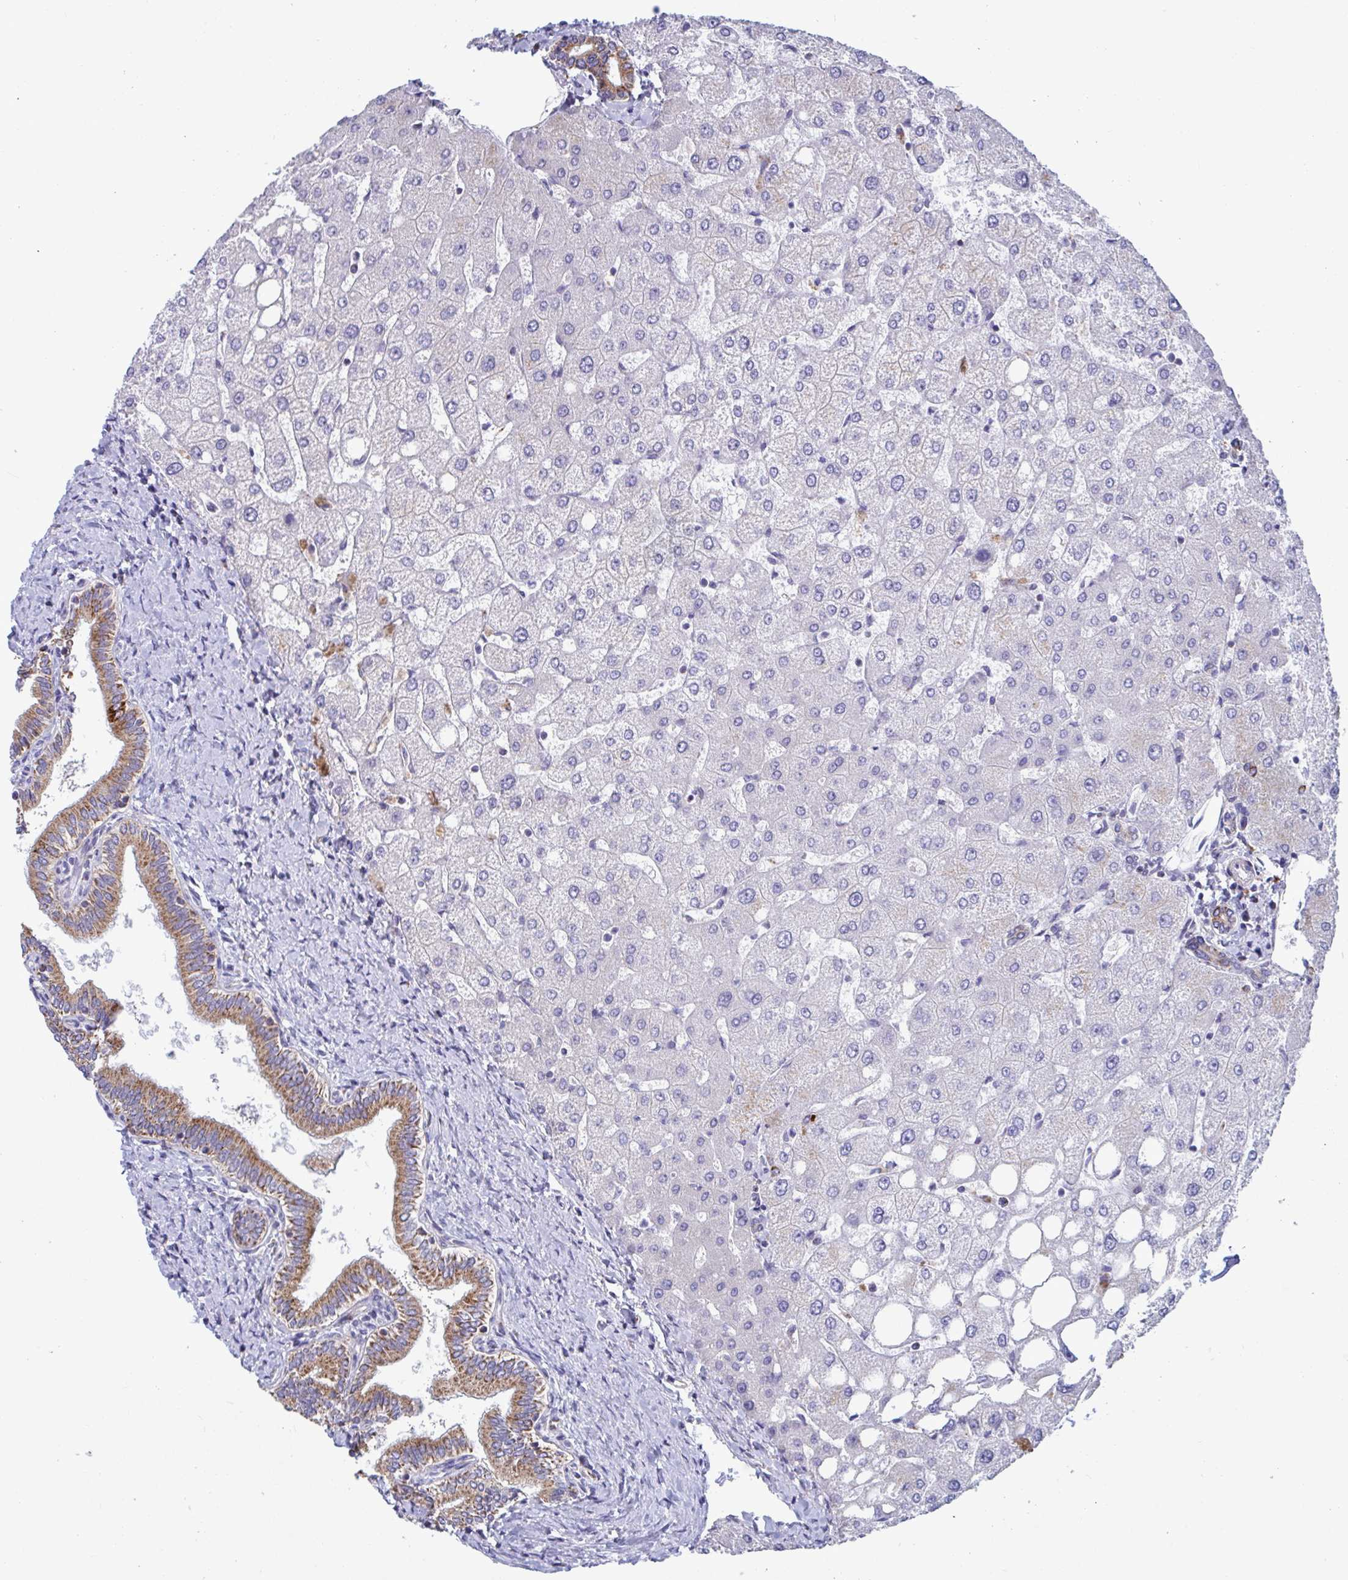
{"staining": {"intensity": "moderate", "quantity": ">75%", "location": "cytoplasmic/membranous"}, "tissue": "liver", "cell_type": "Cholangiocytes", "image_type": "normal", "snomed": [{"axis": "morphology", "description": "Normal tissue, NOS"}, {"axis": "topography", "description": "Liver"}], "caption": "The photomicrograph displays immunohistochemical staining of unremarkable liver. There is moderate cytoplasmic/membranous staining is appreciated in approximately >75% of cholangiocytes.", "gene": "BCAT2", "patient": {"sex": "female", "age": 54}}